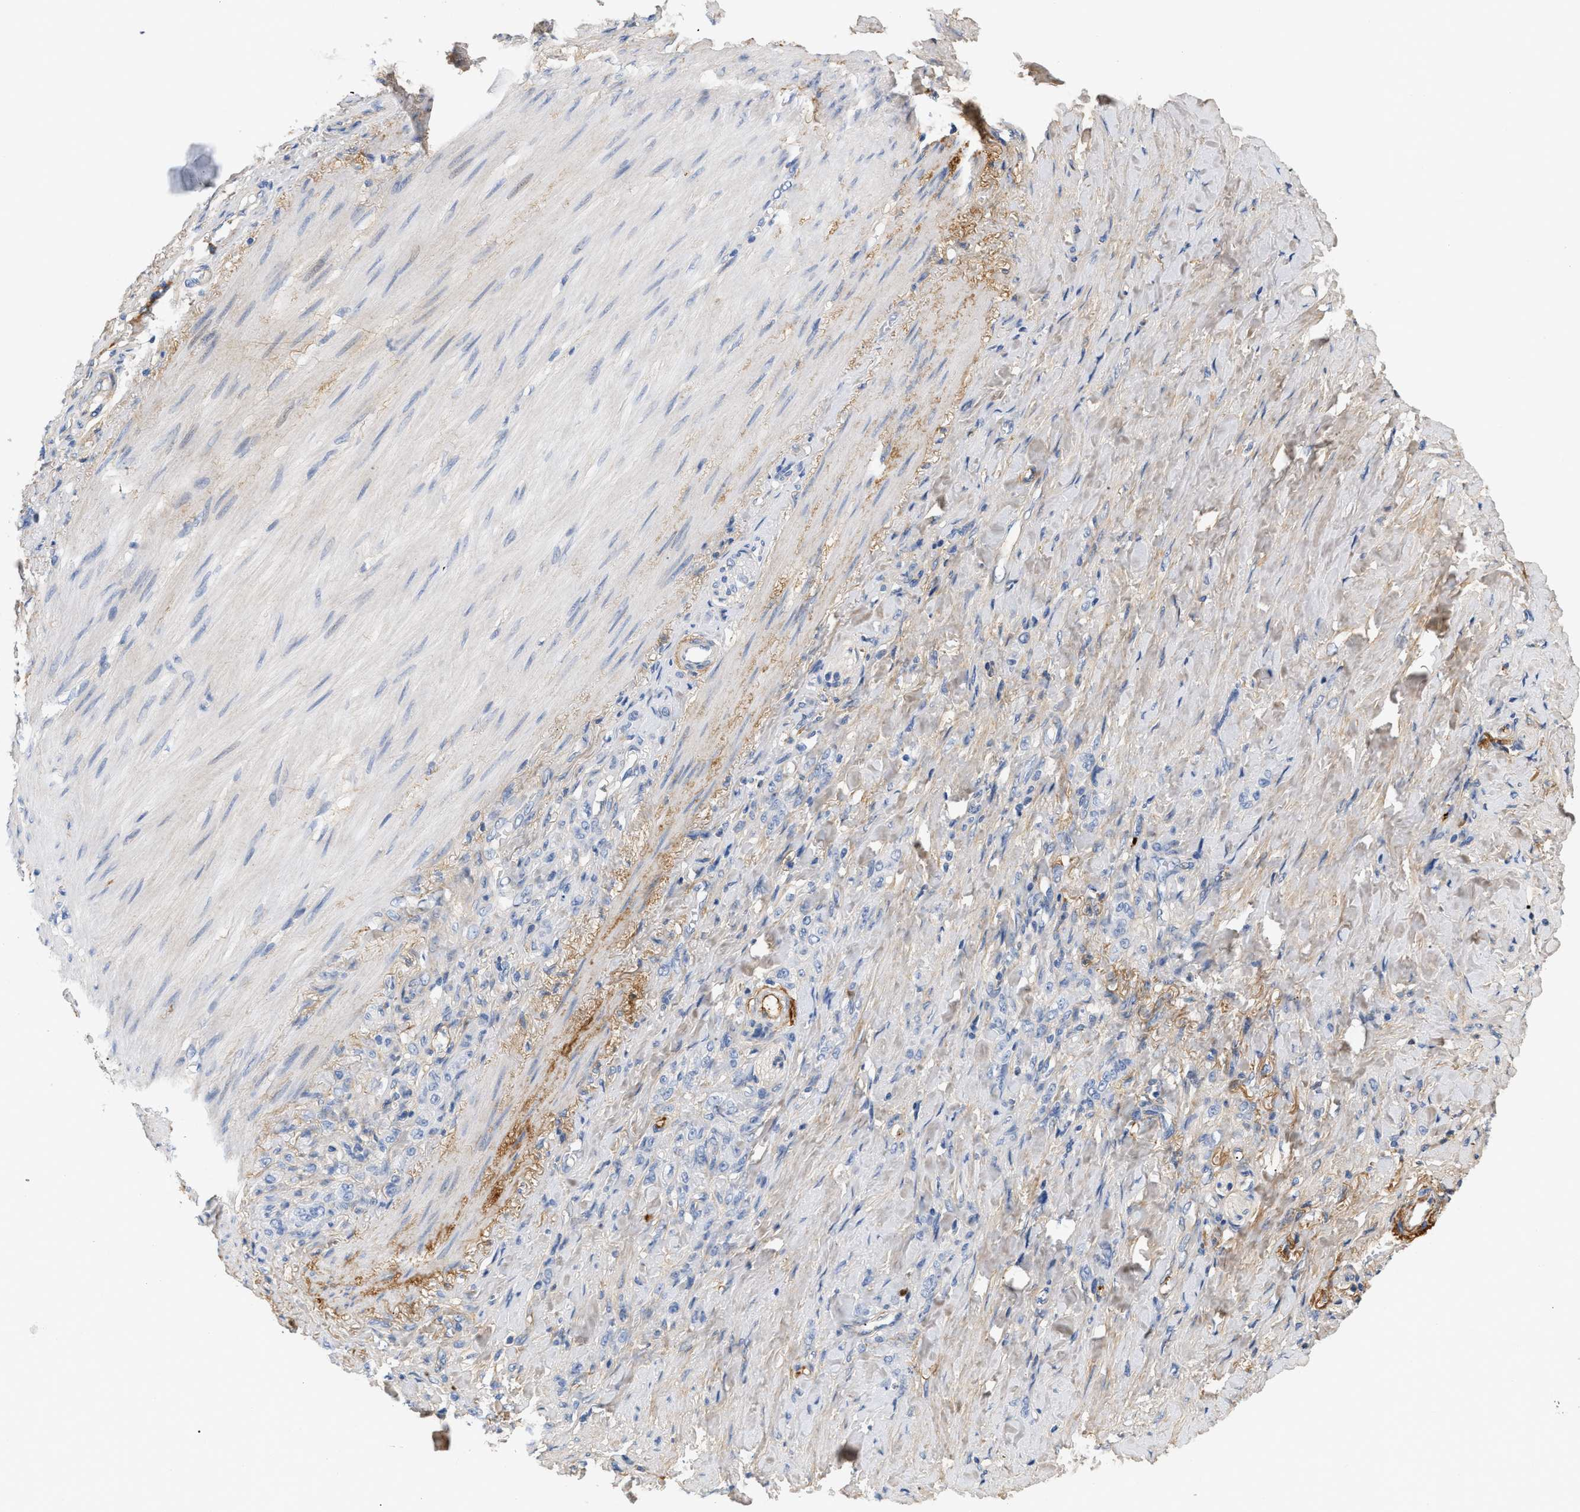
{"staining": {"intensity": "negative", "quantity": "none", "location": "none"}, "tissue": "stomach cancer", "cell_type": "Tumor cells", "image_type": "cancer", "snomed": [{"axis": "morphology", "description": "Adenocarcinoma, NOS"}, {"axis": "topography", "description": "Stomach"}], "caption": "Human stomach adenocarcinoma stained for a protein using immunohistochemistry (IHC) exhibits no staining in tumor cells.", "gene": "CFH", "patient": {"sex": "male", "age": 82}}